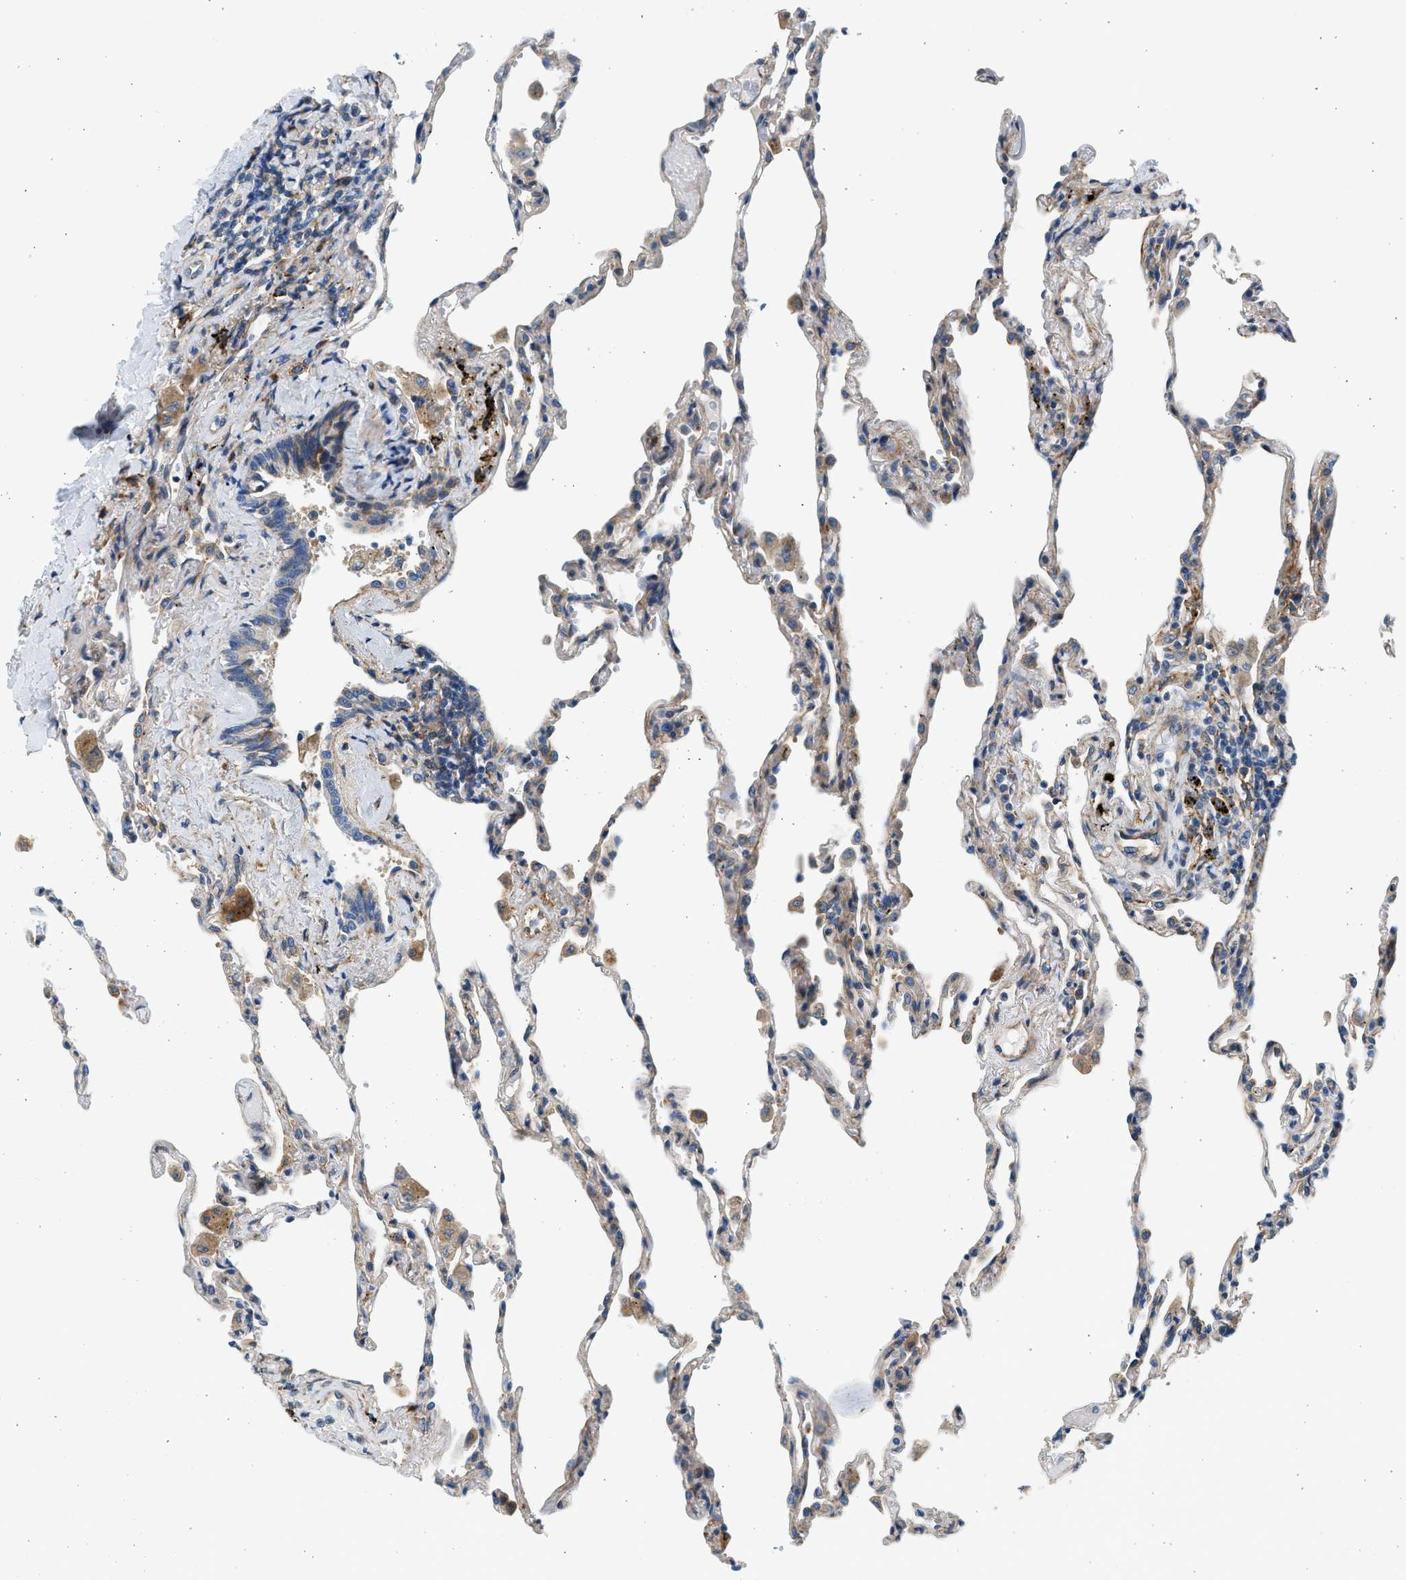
{"staining": {"intensity": "weak", "quantity": "<25%", "location": "cytoplasmic/membranous"}, "tissue": "lung", "cell_type": "Alveolar cells", "image_type": "normal", "snomed": [{"axis": "morphology", "description": "Normal tissue, NOS"}, {"axis": "topography", "description": "Lung"}], "caption": "Protein analysis of normal lung shows no significant expression in alveolar cells. The staining was performed using DAB (3,3'-diaminobenzidine) to visualize the protein expression in brown, while the nuclei were stained in blue with hematoxylin (Magnification: 20x).", "gene": "CNTN6", "patient": {"sex": "male", "age": 59}}